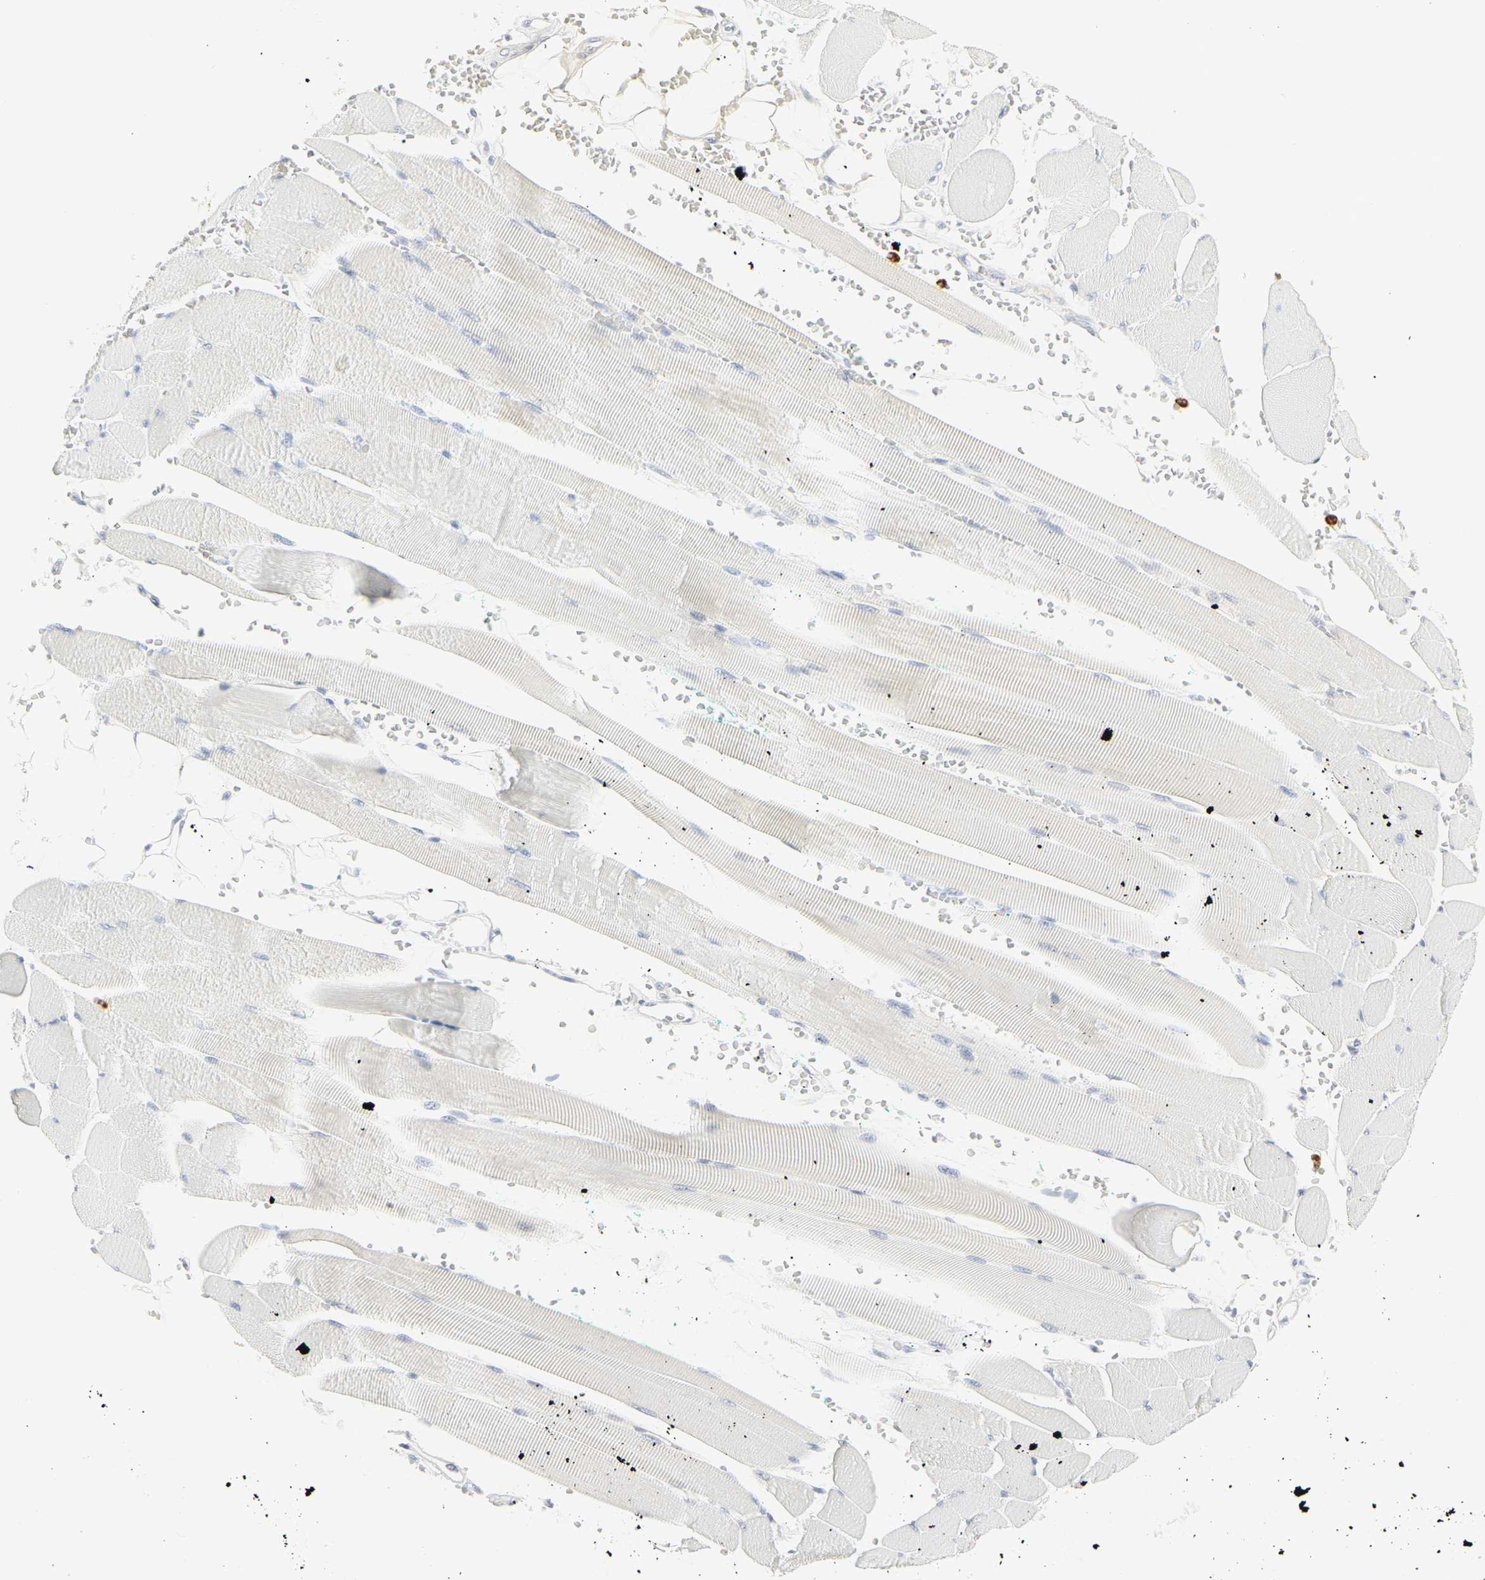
{"staining": {"intensity": "negative", "quantity": "none", "location": "none"}, "tissue": "skeletal muscle", "cell_type": "Myocytes", "image_type": "normal", "snomed": [{"axis": "morphology", "description": "Normal tissue, NOS"}, {"axis": "topography", "description": "Skeletal muscle"}, {"axis": "topography", "description": "Oral tissue"}, {"axis": "topography", "description": "Peripheral nerve tissue"}], "caption": "DAB immunohistochemical staining of unremarkable skeletal muscle demonstrates no significant positivity in myocytes. Nuclei are stained in blue.", "gene": "CEACAM5", "patient": {"sex": "female", "age": 84}}